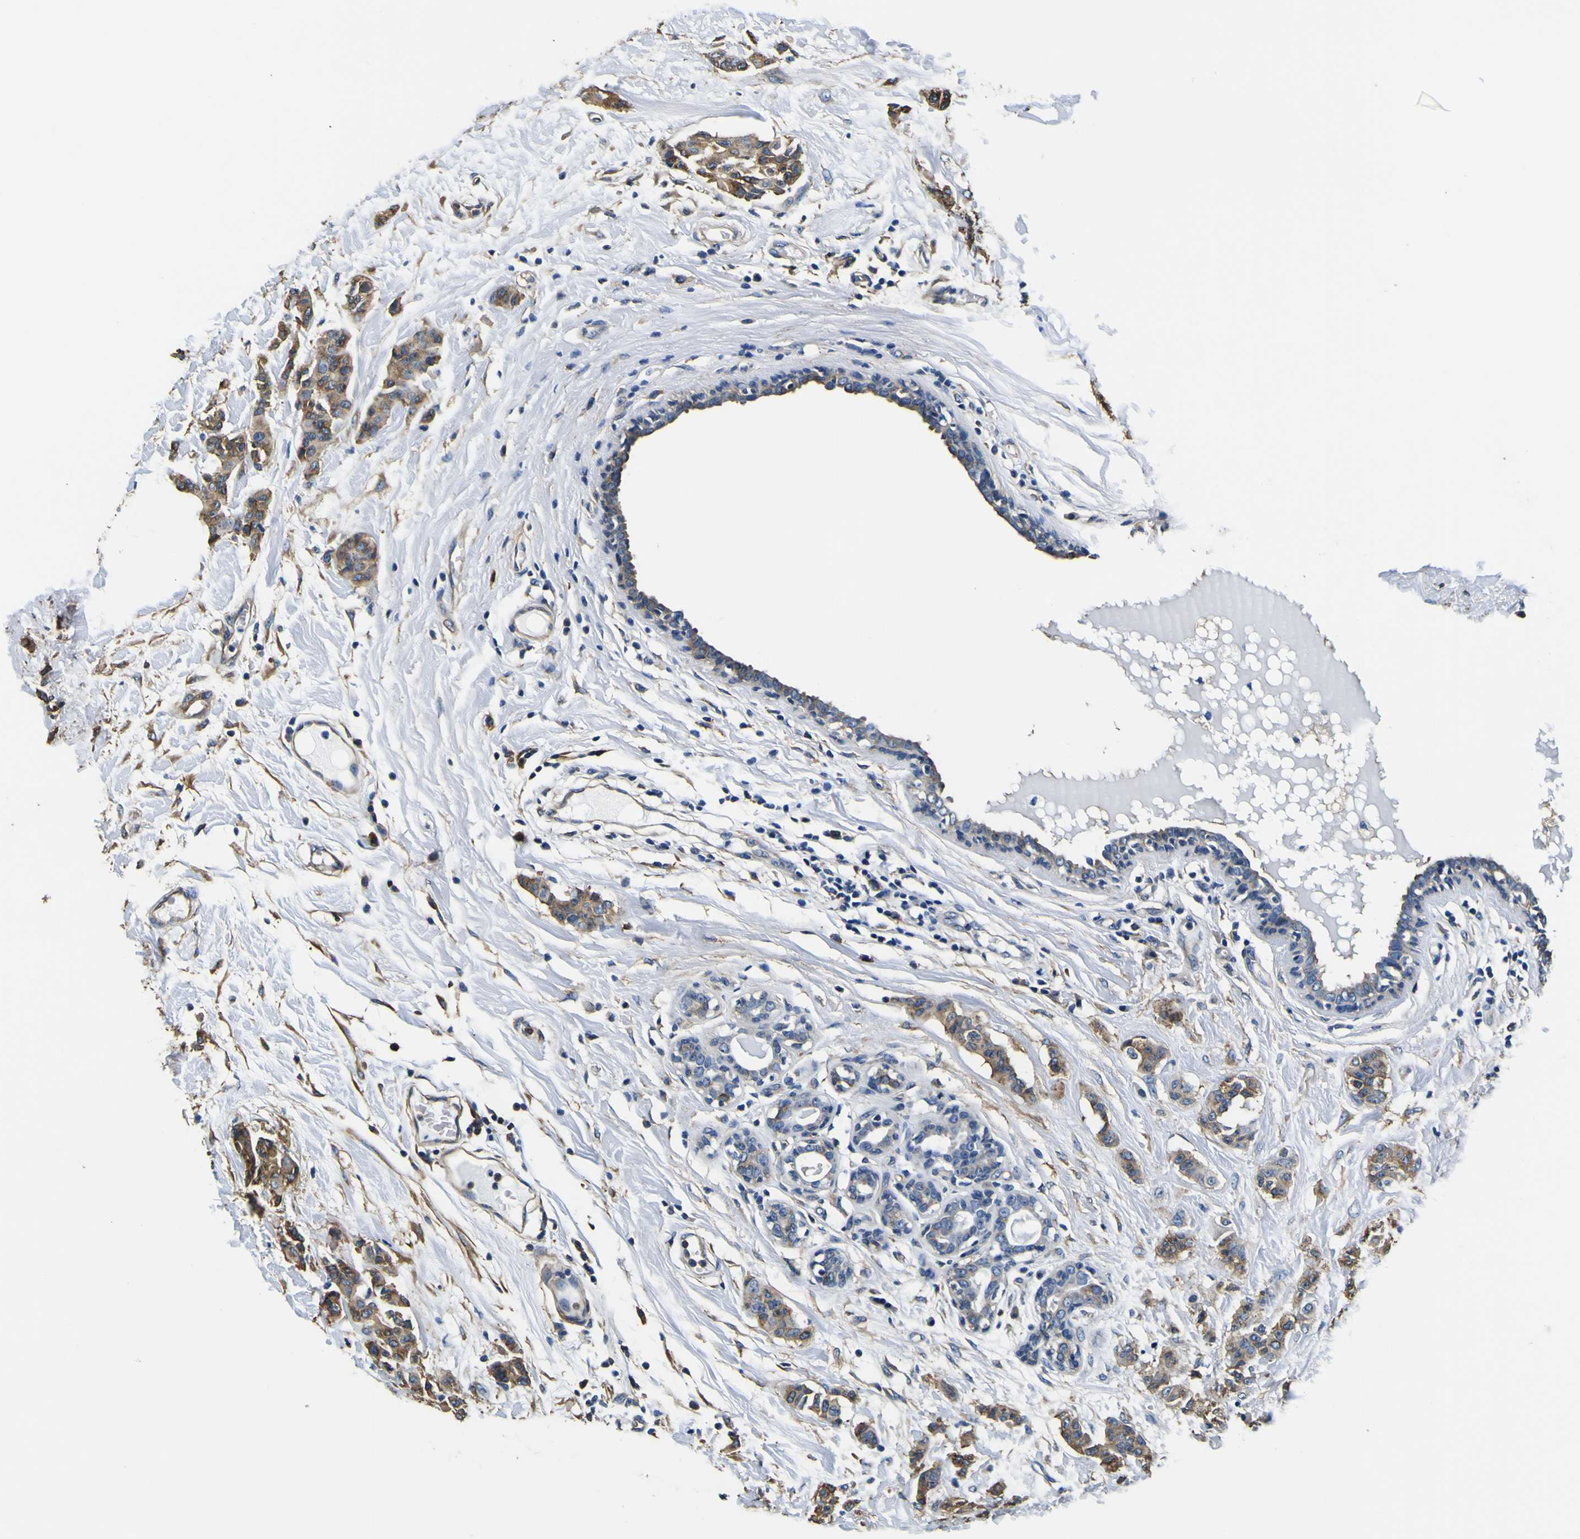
{"staining": {"intensity": "moderate", "quantity": ">75%", "location": "cytoplasmic/membranous"}, "tissue": "breast cancer", "cell_type": "Tumor cells", "image_type": "cancer", "snomed": [{"axis": "morphology", "description": "Normal tissue, NOS"}, {"axis": "morphology", "description": "Duct carcinoma"}, {"axis": "topography", "description": "Breast"}], "caption": "An image showing moderate cytoplasmic/membranous expression in about >75% of tumor cells in infiltrating ductal carcinoma (breast), as visualized by brown immunohistochemical staining.", "gene": "TUBA1B", "patient": {"sex": "female", "age": 40}}